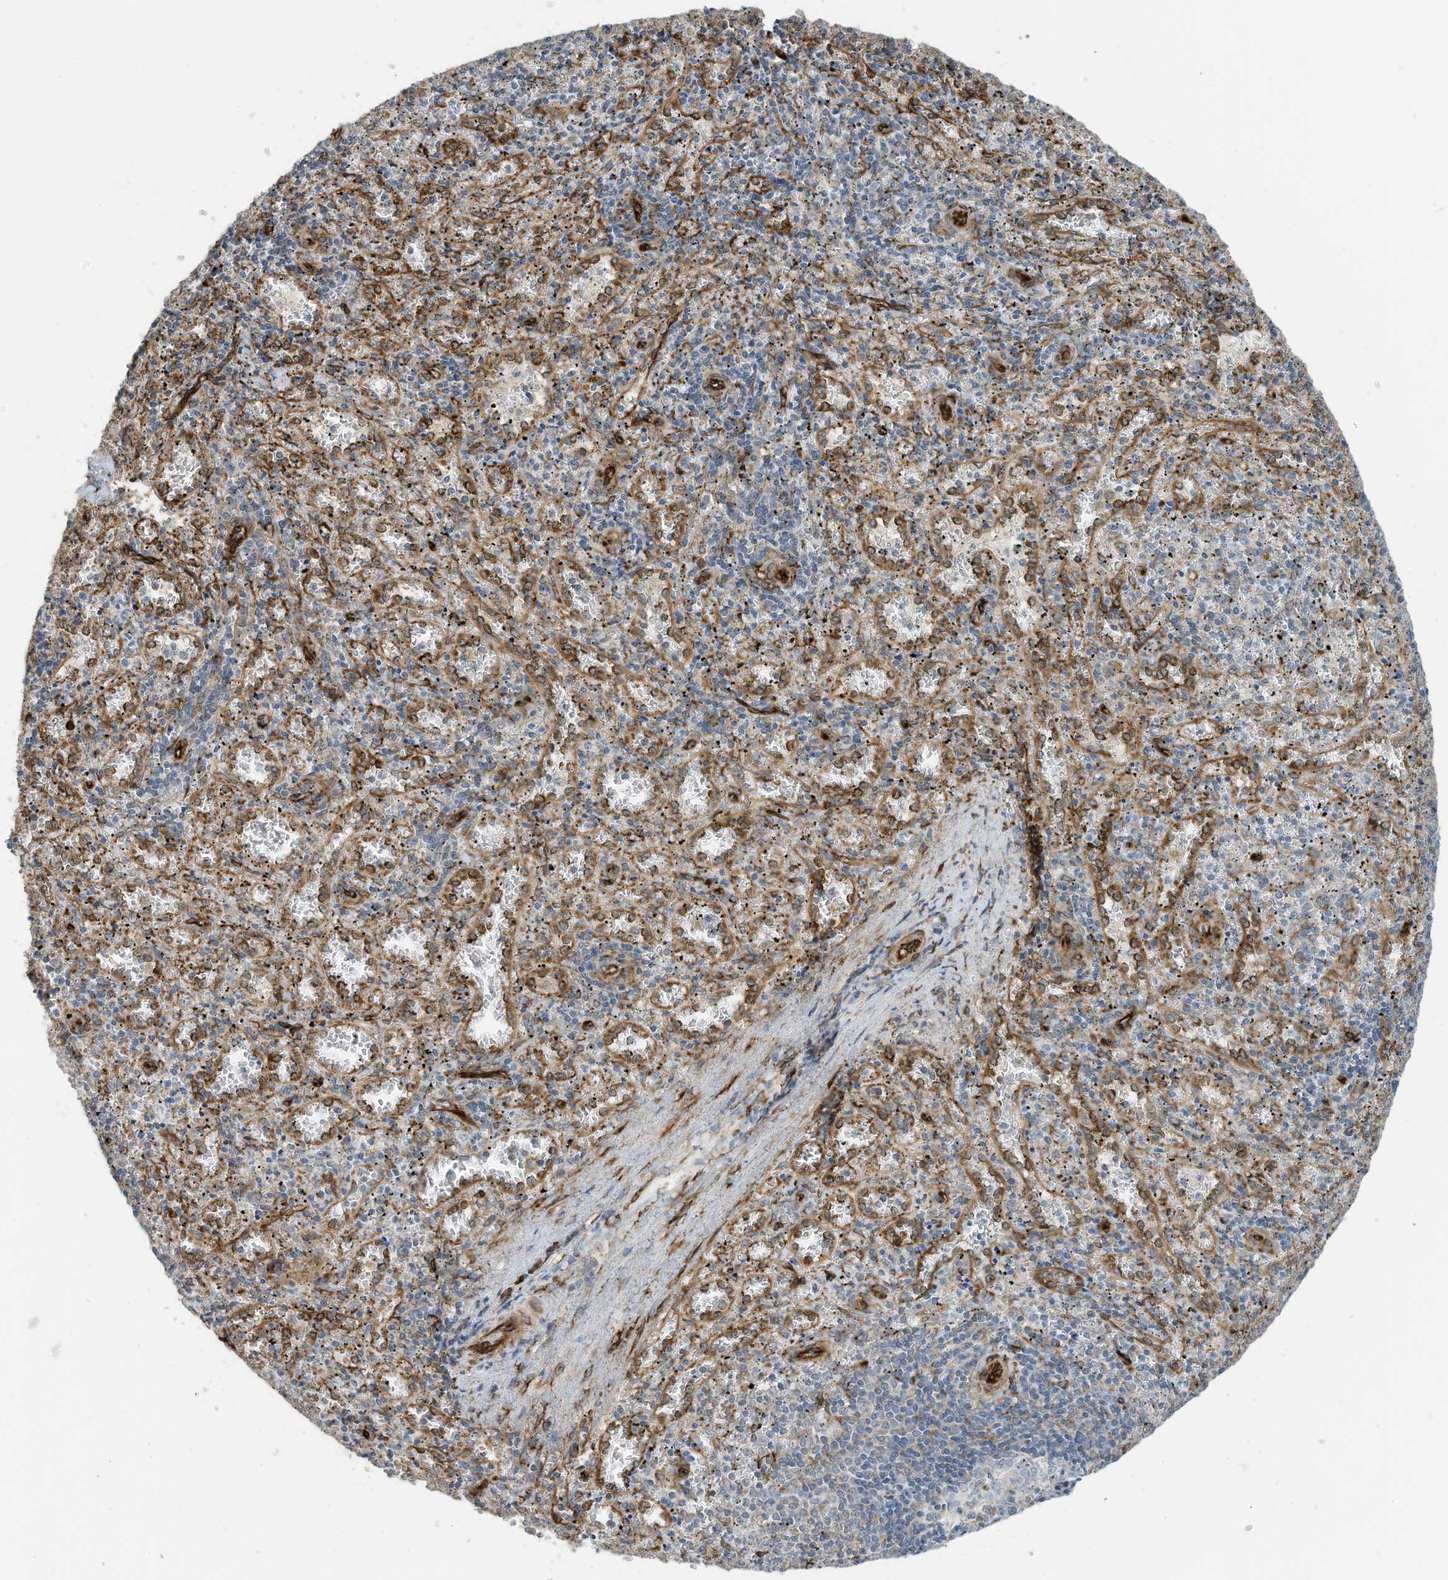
{"staining": {"intensity": "negative", "quantity": "none", "location": "none"}, "tissue": "spleen", "cell_type": "Cells in red pulp", "image_type": "normal", "snomed": [{"axis": "morphology", "description": "Normal tissue, NOS"}, {"axis": "topography", "description": "Spleen"}], "caption": "A high-resolution image shows IHC staining of normal spleen, which demonstrates no significant expression in cells in red pulp.", "gene": "ZBTB45", "patient": {"sex": "male", "age": 11}}